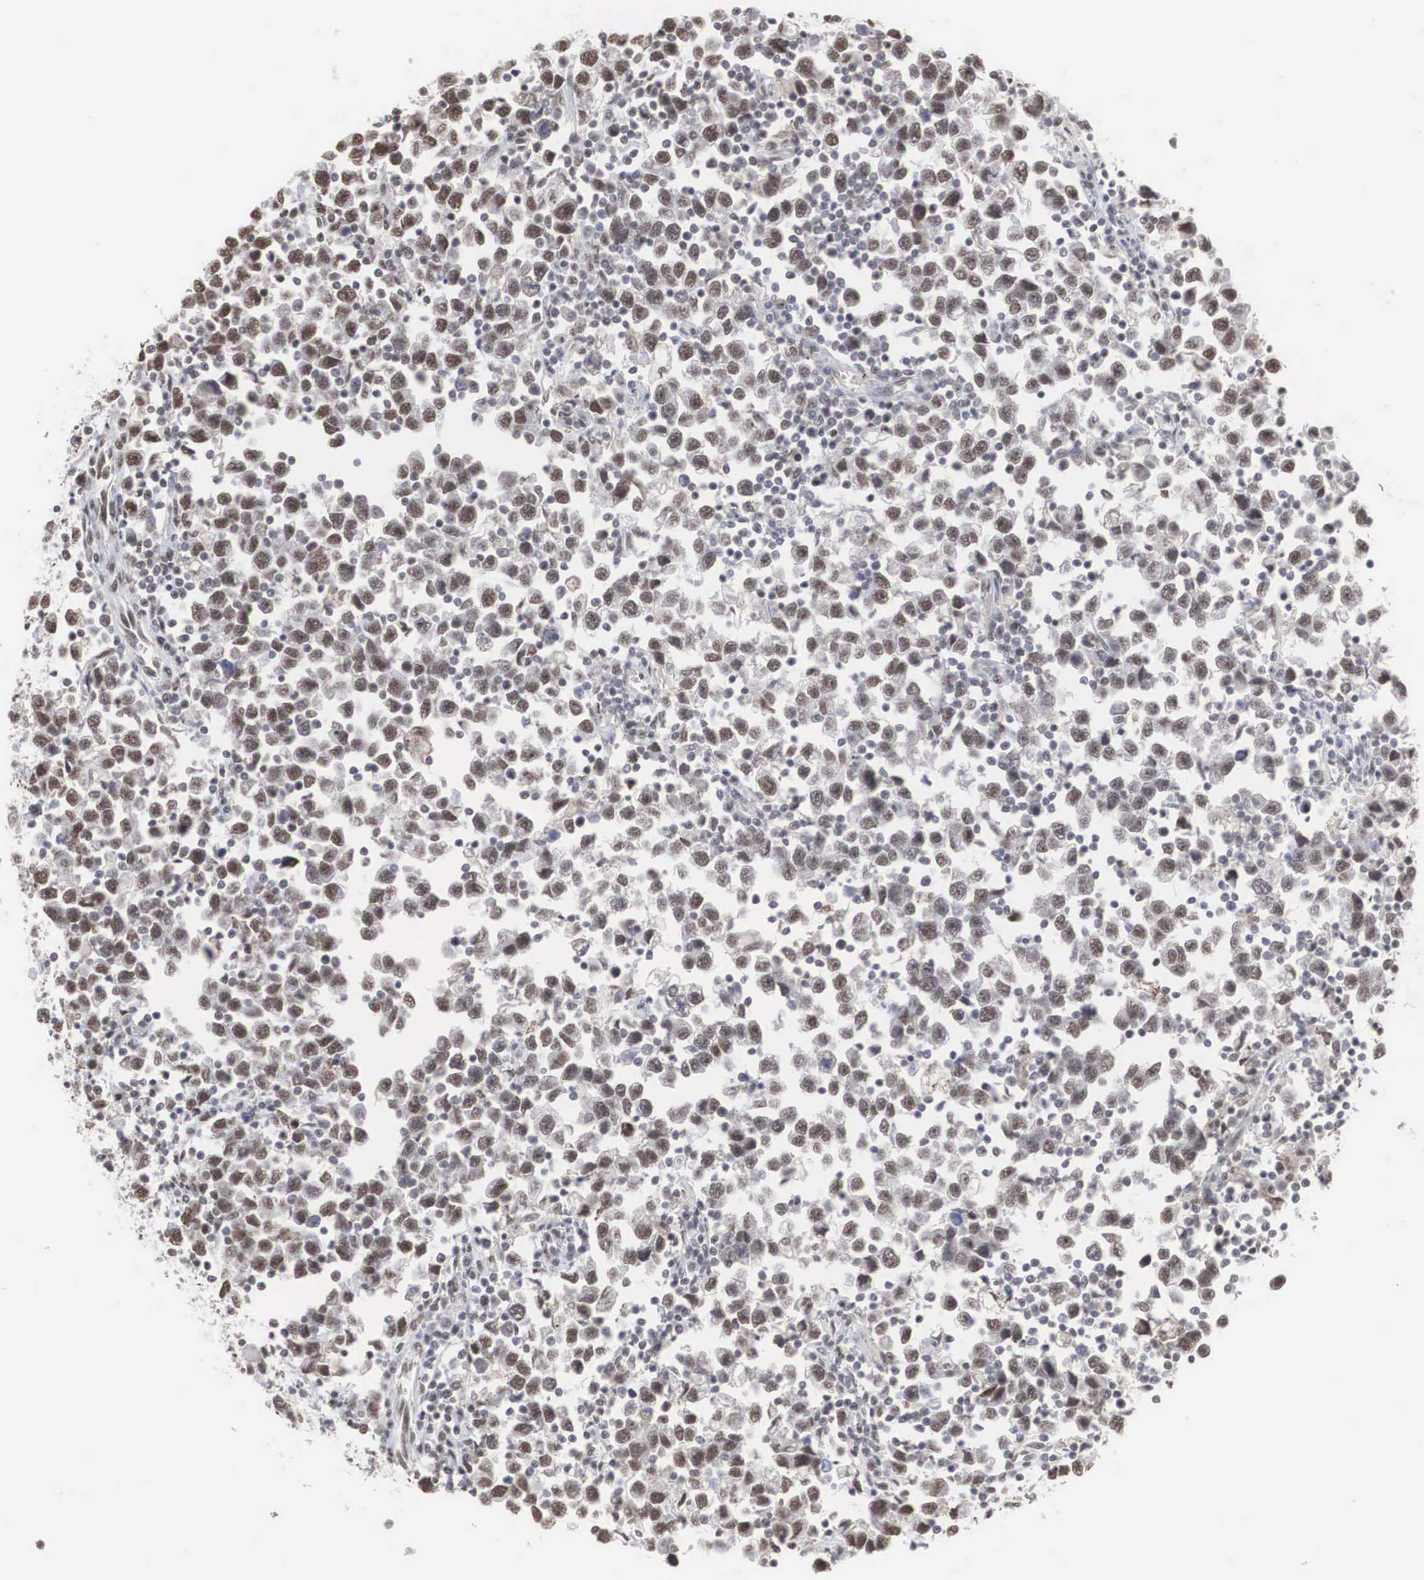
{"staining": {"intensity": "weak", "quantity": "25%-75%", "location": "nuclear"}, "tissue": "testis cancer", "cell_type": "Tumor cells", "image_type": "cancer", "snomed": [{"axis": "morphology", "description": "Seminoma, NOS"}, {"axis": "topography", "description": "Testis"}], "caption": "Immunohistochemical staining of human testis cancer displays weak nuclear protein staining in about 25%-75% of tumor cells.", "gene": "AUTS2", "patient": {"sex": "male", "age": 43}}